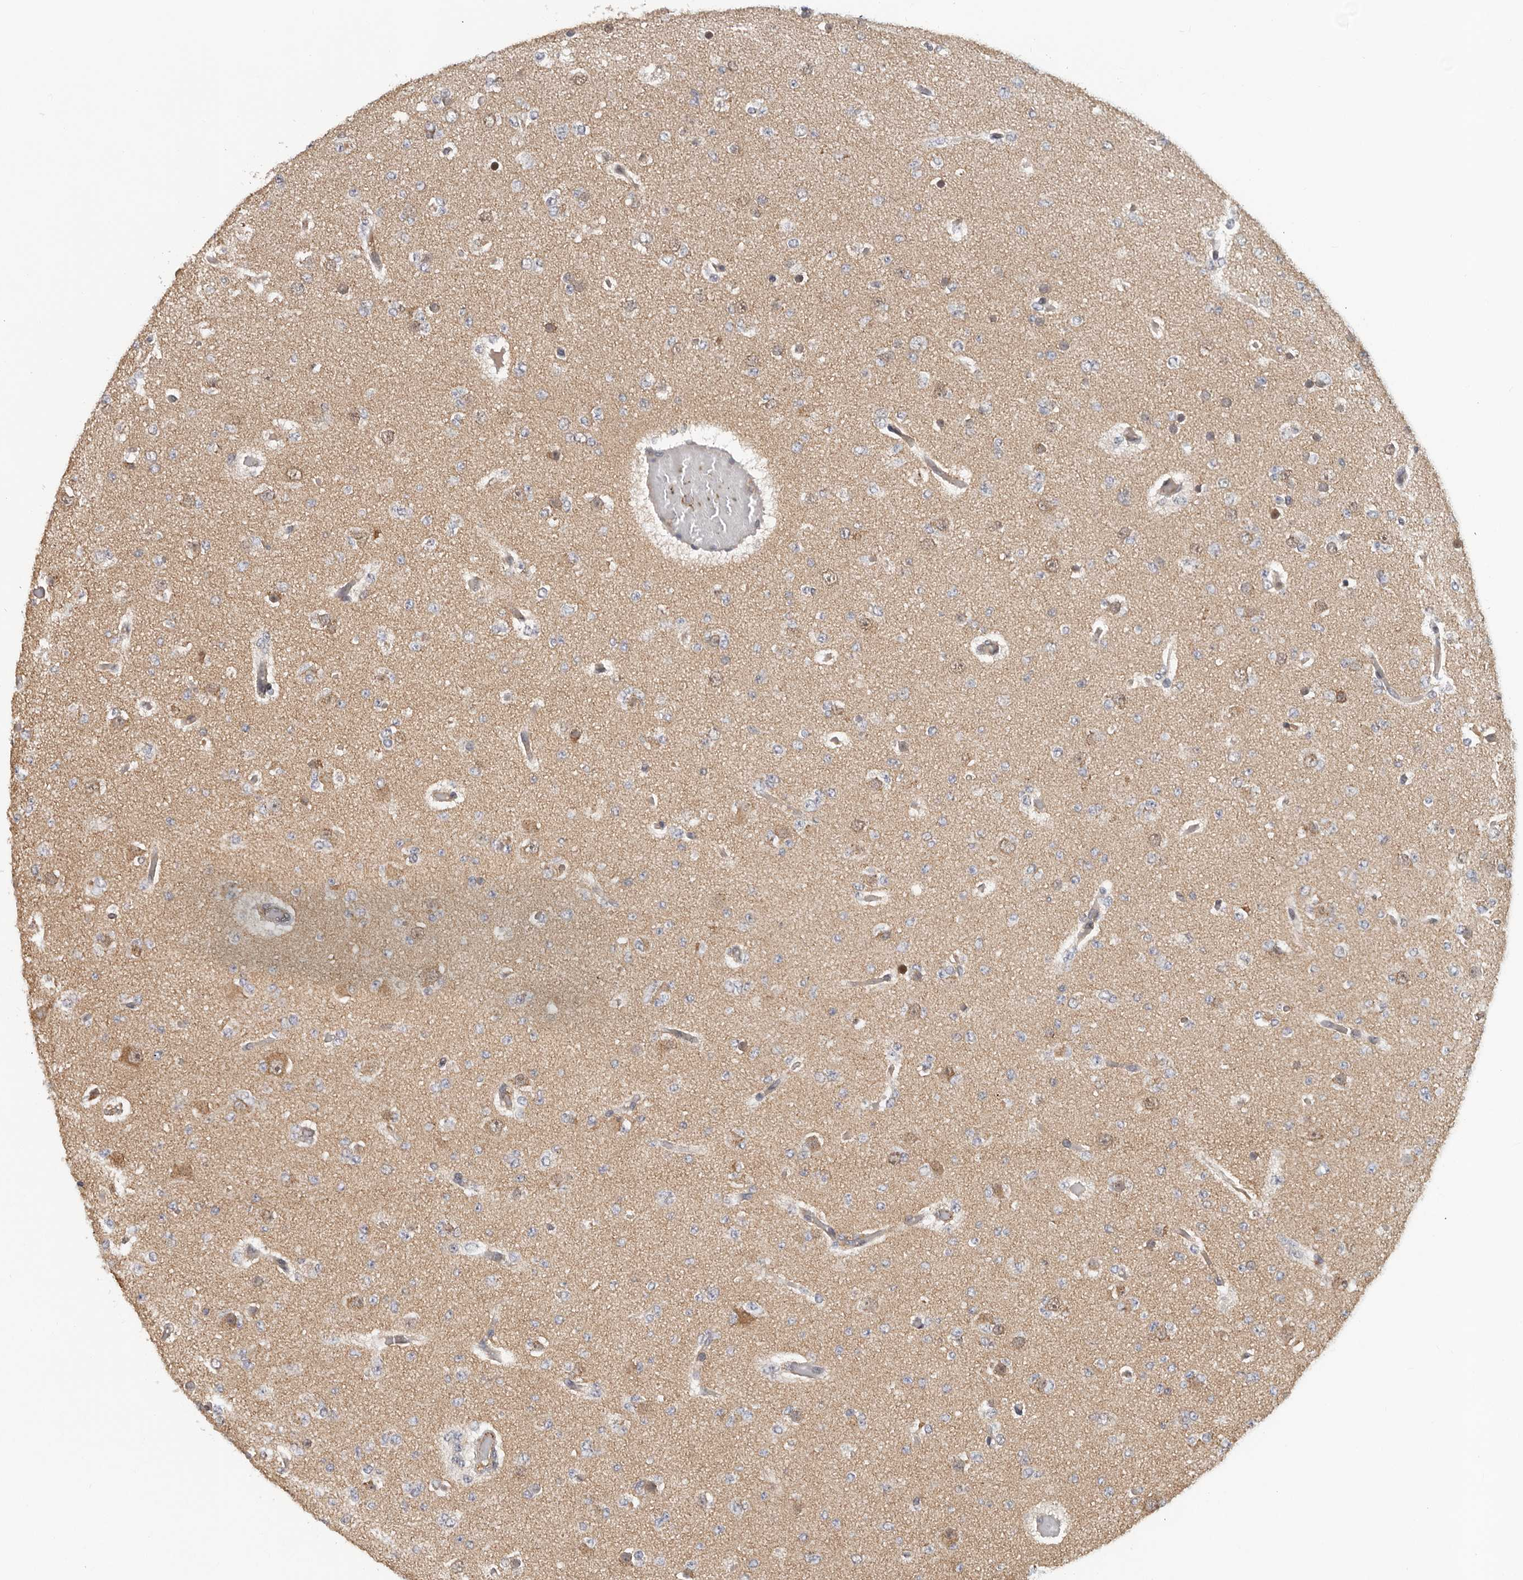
{"staining": {"intensity": "moderate", "quantity": "<25%", "location": "cytoplasmic/membranous"}, "tissue": "glioma", "cell_type": "Tumor cells", "image_type": "cancer", "snomed": [{"axis": "morphology", "description": "Glioma, malignant, Low grade"}, {"axis": "topography", "description": "Brain"}], "caption": "An immunohistochemistry (IHC) histopathology image of neoplastic tissue is shown. Protein staining in brown highlights moderate cytoplasmic/membranous positivity in malignant glioma (low-grade) within tumor cells.", "gene": "RNF157", "patient": {"sex": "female", "age": 22}}